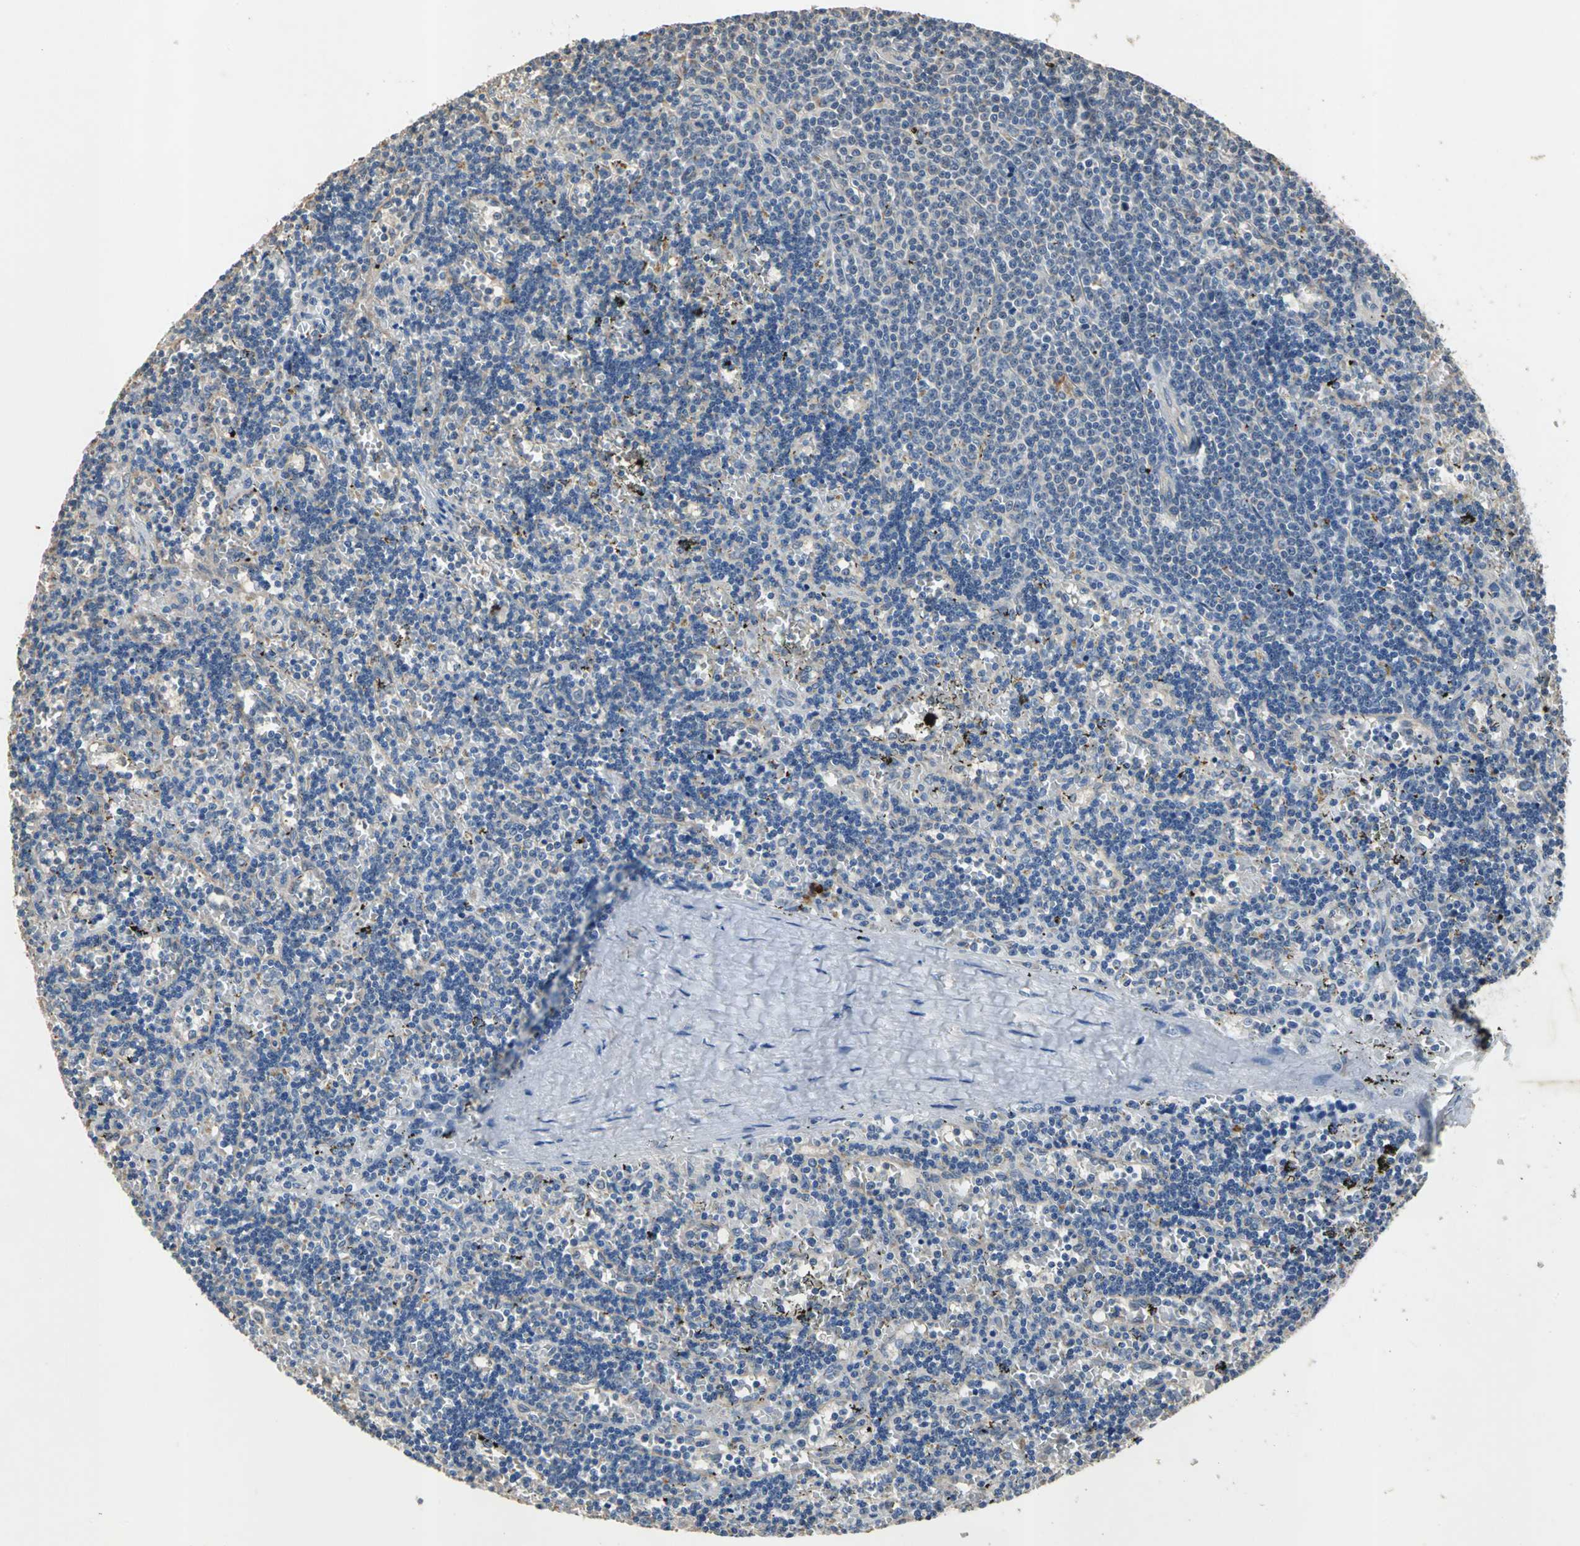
{"staining": {"intensity": "negative", "quantity": "none", "location": "none"}, "tissue": "lymphoma", "cell_type": "Tumor cells", "image_type": "cancer", "snomed": [{"axis": "morphology", "description": "Malignant lymphoma, non-Hodgkin's type, Low grade"}, {"axis": "topography", "description": "Spleen"}], "caption": "IHC micrograph of neoplastic tissue: human low-grade malignant lymphoma, non-Hodgkin's type stained with DAB exhibits no significant protein expression in tumor cells.", "gene": "OCLN", "patient": {"sex": "male", "age": 60}}